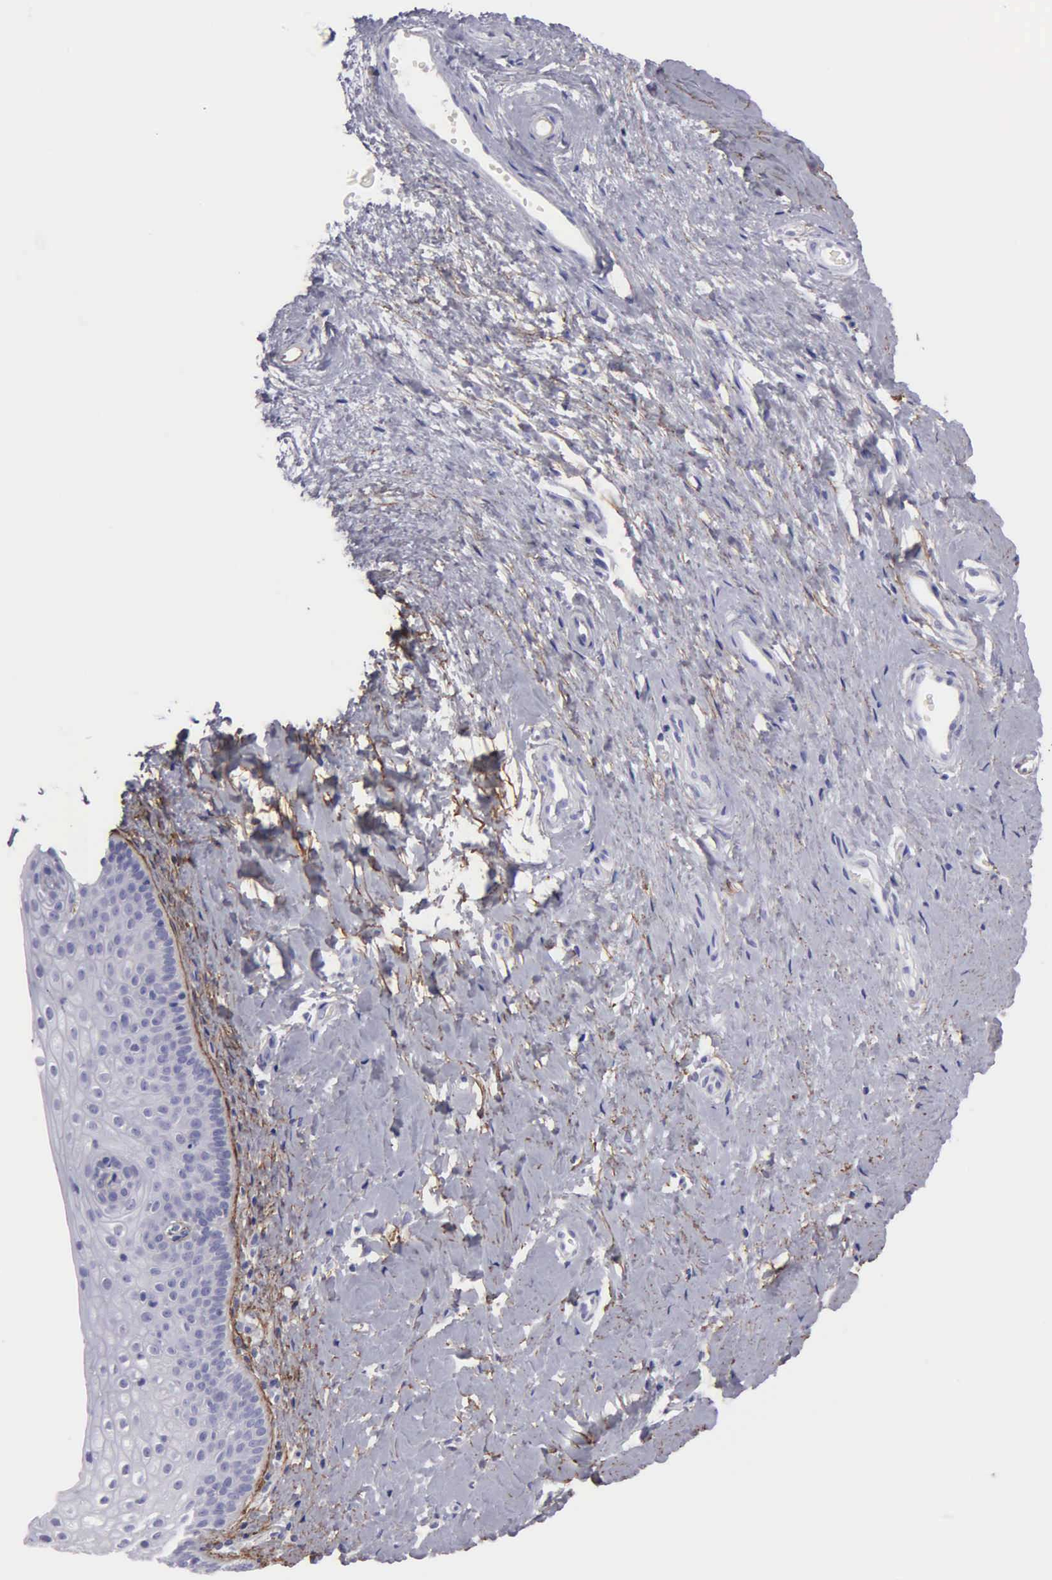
{"staining": {"intensity": "negative", "quantity": "none", "location": "none"}, "tissue": "cervix", "cell_type": "Glandular cells", "image_type": "normal", "snomed": [{"axis": "morphology", "description": "Normal tissue, NOS"}, {"axis": "topography", "description": "Cervix"}], "caption": "Immunohistochemical staining of normal cervix exhibits no significant expression in glandular cells.", "gene": "FBLN5", "patient": {"sex": "female", "age": 53}}